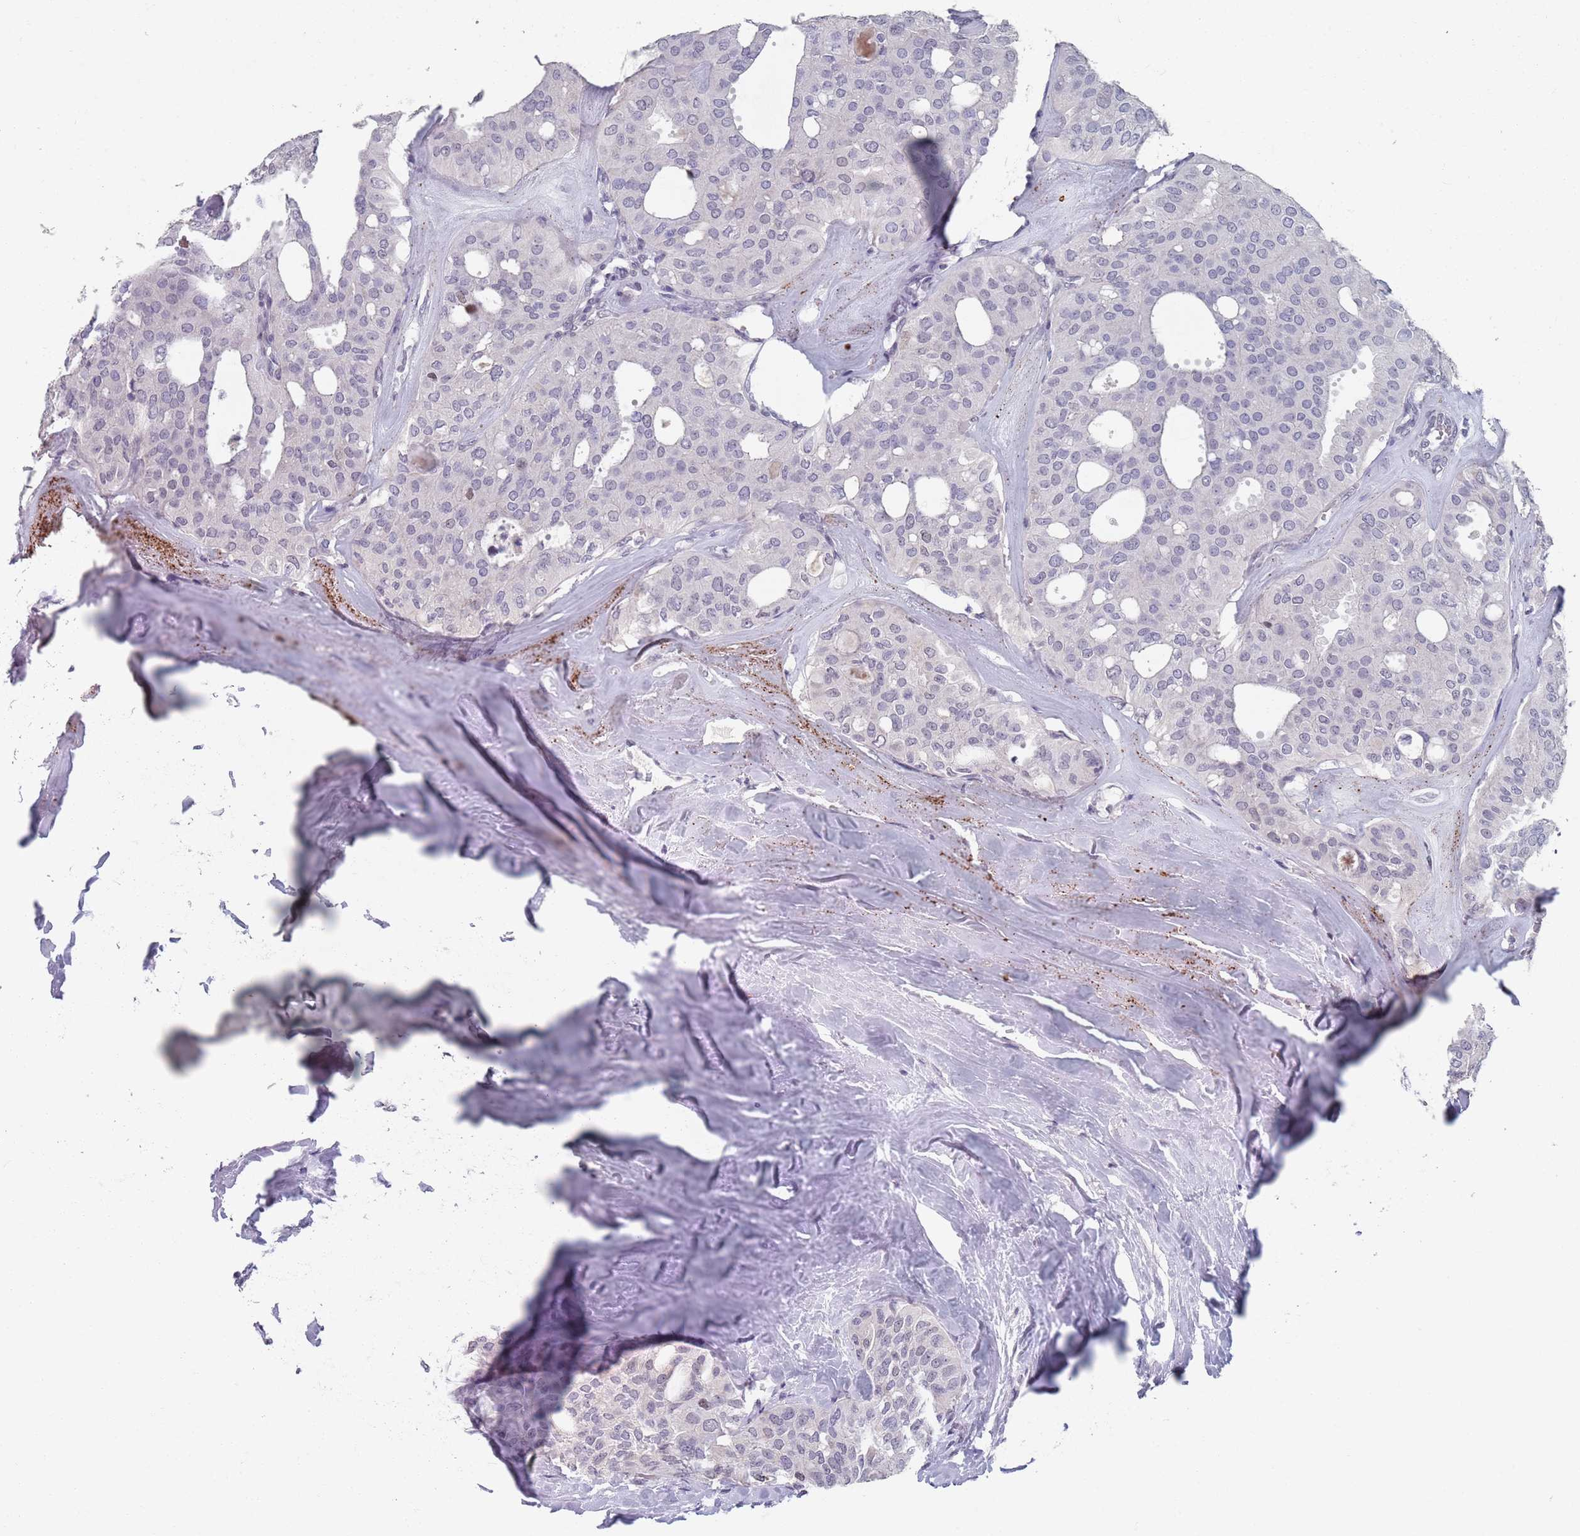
{"staining": {"intensity": "negative", "quantity": "none", "location": "none"}, "tissue": "thyroid cancer", "cell_type": "Tumor cells", "image_type": "cancer", "snomed": [{"axis": "morphology", "description": "Follicular adenoma carcinoma, NOS"}, {"axis": "topography", "description": "Thyroid gland"}], "caption": "Immunohistochemical staining of thyroid cancer (follicular adenoma carcinoma) demonstrates no significant staining in tumor cells. (Immunohistochemistry (ihc), brightfield microscopy, high magnification).", "gene": "SAMD1", "patient": {"sex": "male", "age": 75}}